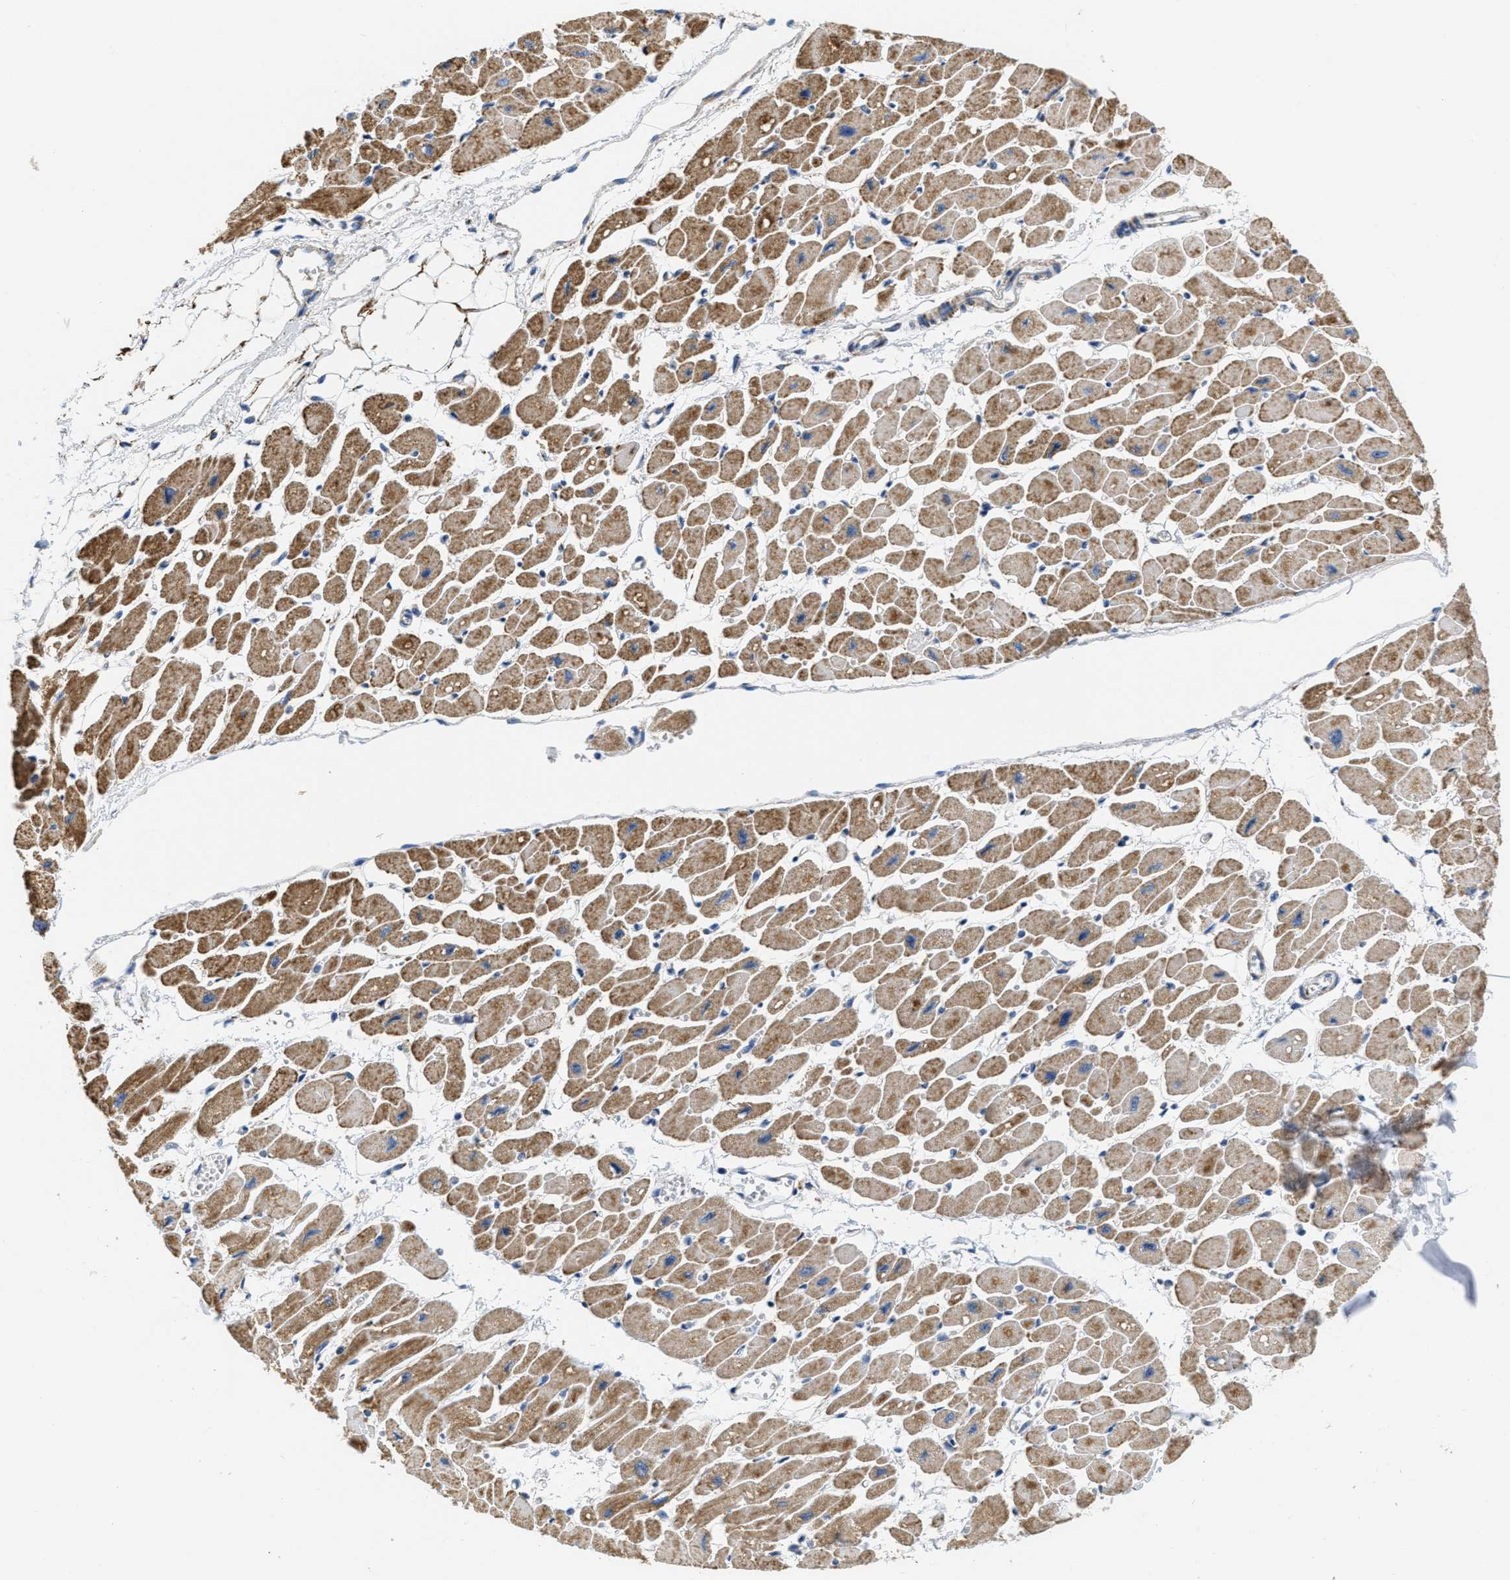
{"staining": {"intensity": "moderate", "quantity": ">75%", "location": "cytoplasmic/membranous"}, "tissue": "heart muscle", "cell_type": "Cardiomyocytes", "image_type": "normal", "snomed": [{"axis": "morphology", "description": "Normal tissue, NOS"}, {"axis": "topography", "description": "Heart"}], "caption": "Normal heart muscle exhibits moderate cytoplasmic/membranous positivity in approximately >75% of cardiomyocytes, visualized by immunohistochemistry. The staining was performed using DAB (3,3'-diaminobenzidine), with brown indicating positive protein expression. Nuclei are stained blue with hematoxylin.", "gene": "KCNJ5", "patient": {"sex": "female", "age": 54}}